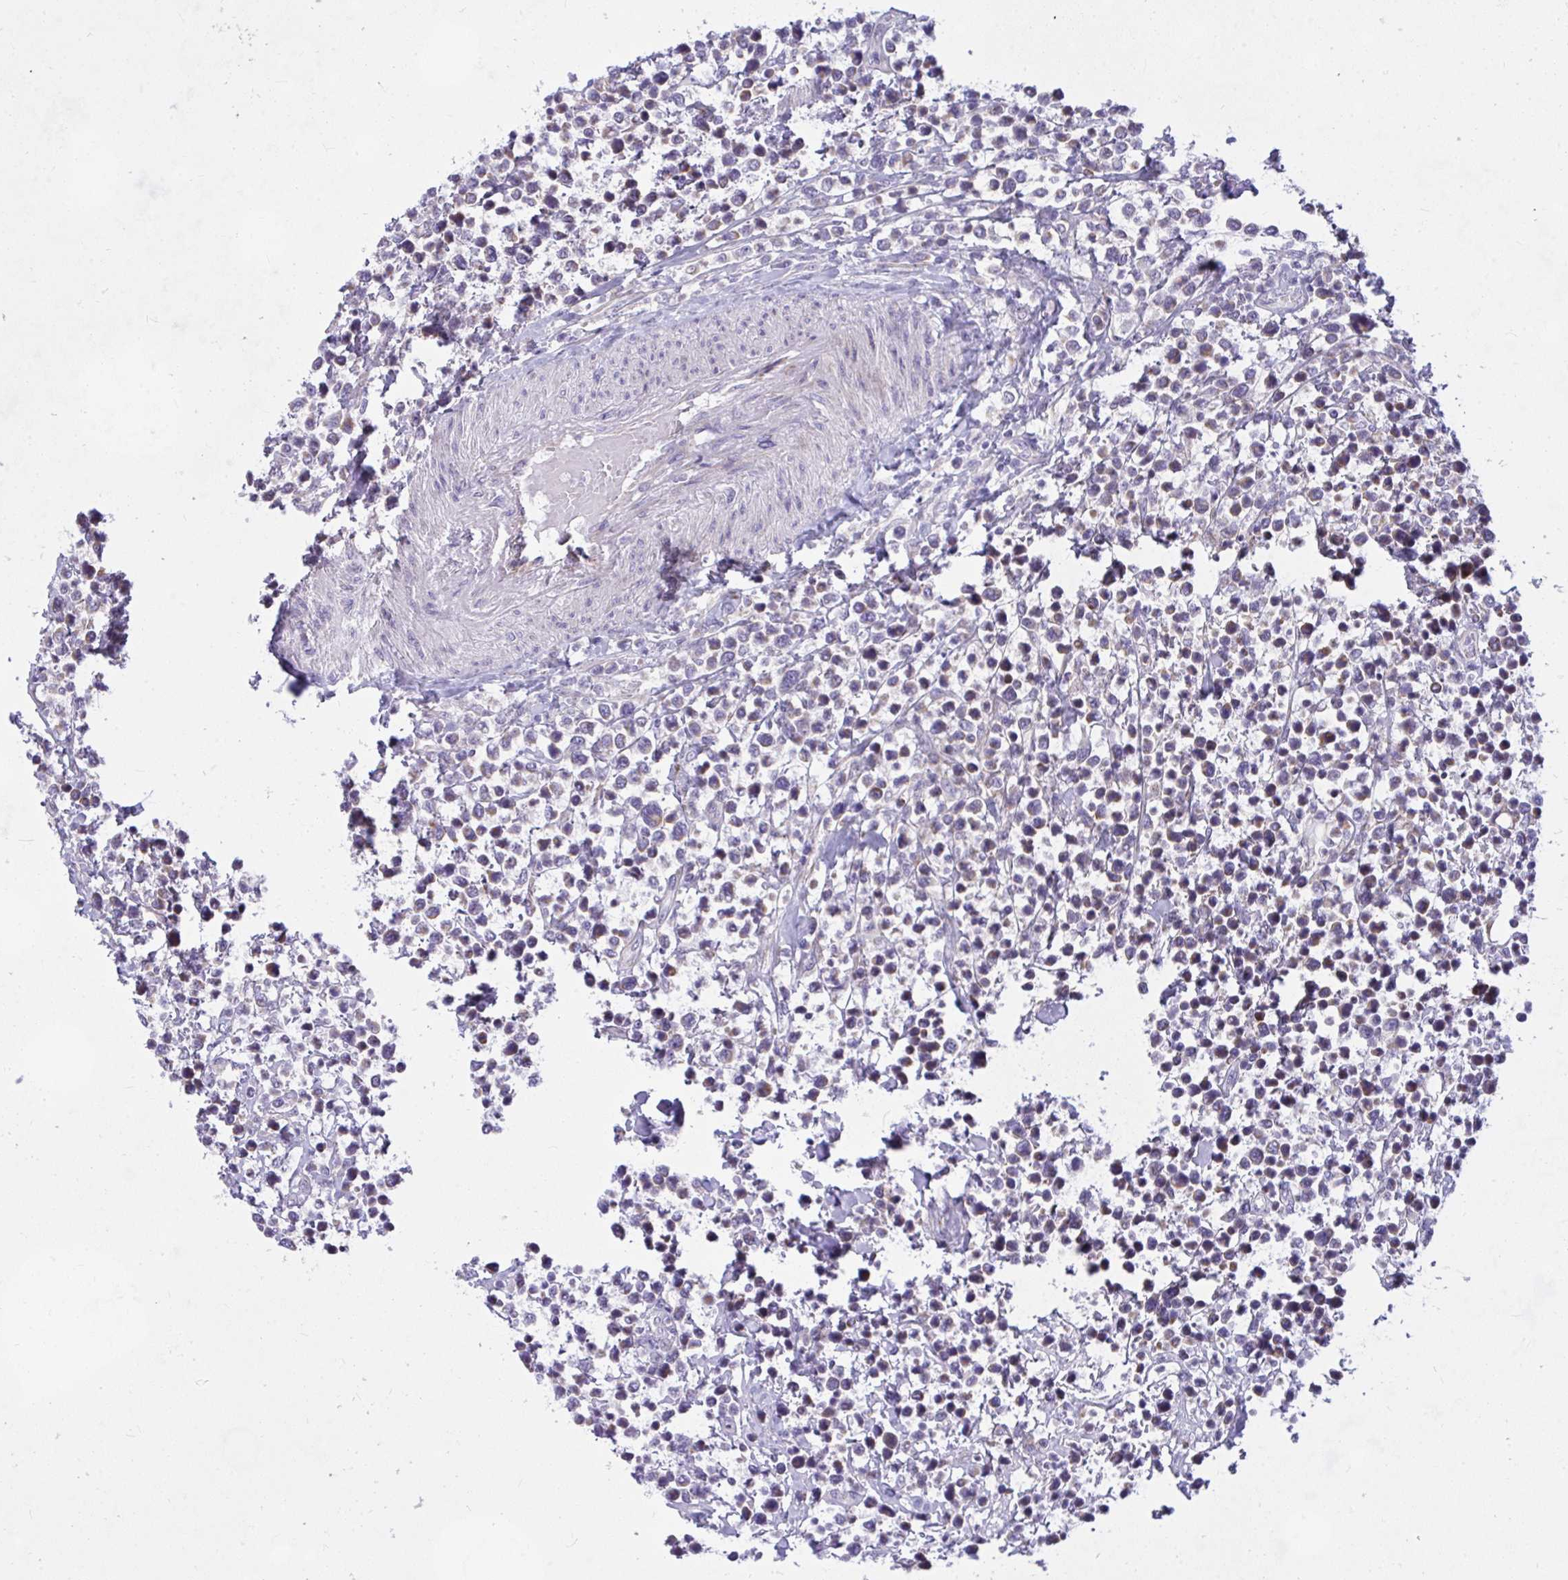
{"staining": {"intensity": "weak", "quantity": "<25%", "location": "cytoplasmic/membranous"}, "tissue": "lymphoma", "cell_type": "Tumor cells", "image_type": "cancer", "snomed": [{"axis": "morphology", "description": "Malignant lymphoma, non-Hodgkin's type, High grade"}, {"axis": "topography", "description": "Soft tissue"}], "caption": "IHC micrograph of high-grade malignant lymphoma, non-Hodgkin's type stained for a protein (brown), which shows no staining in tumor cells.", "gene": "CEP63", "patient": {"sex": "female", "age": 56}}